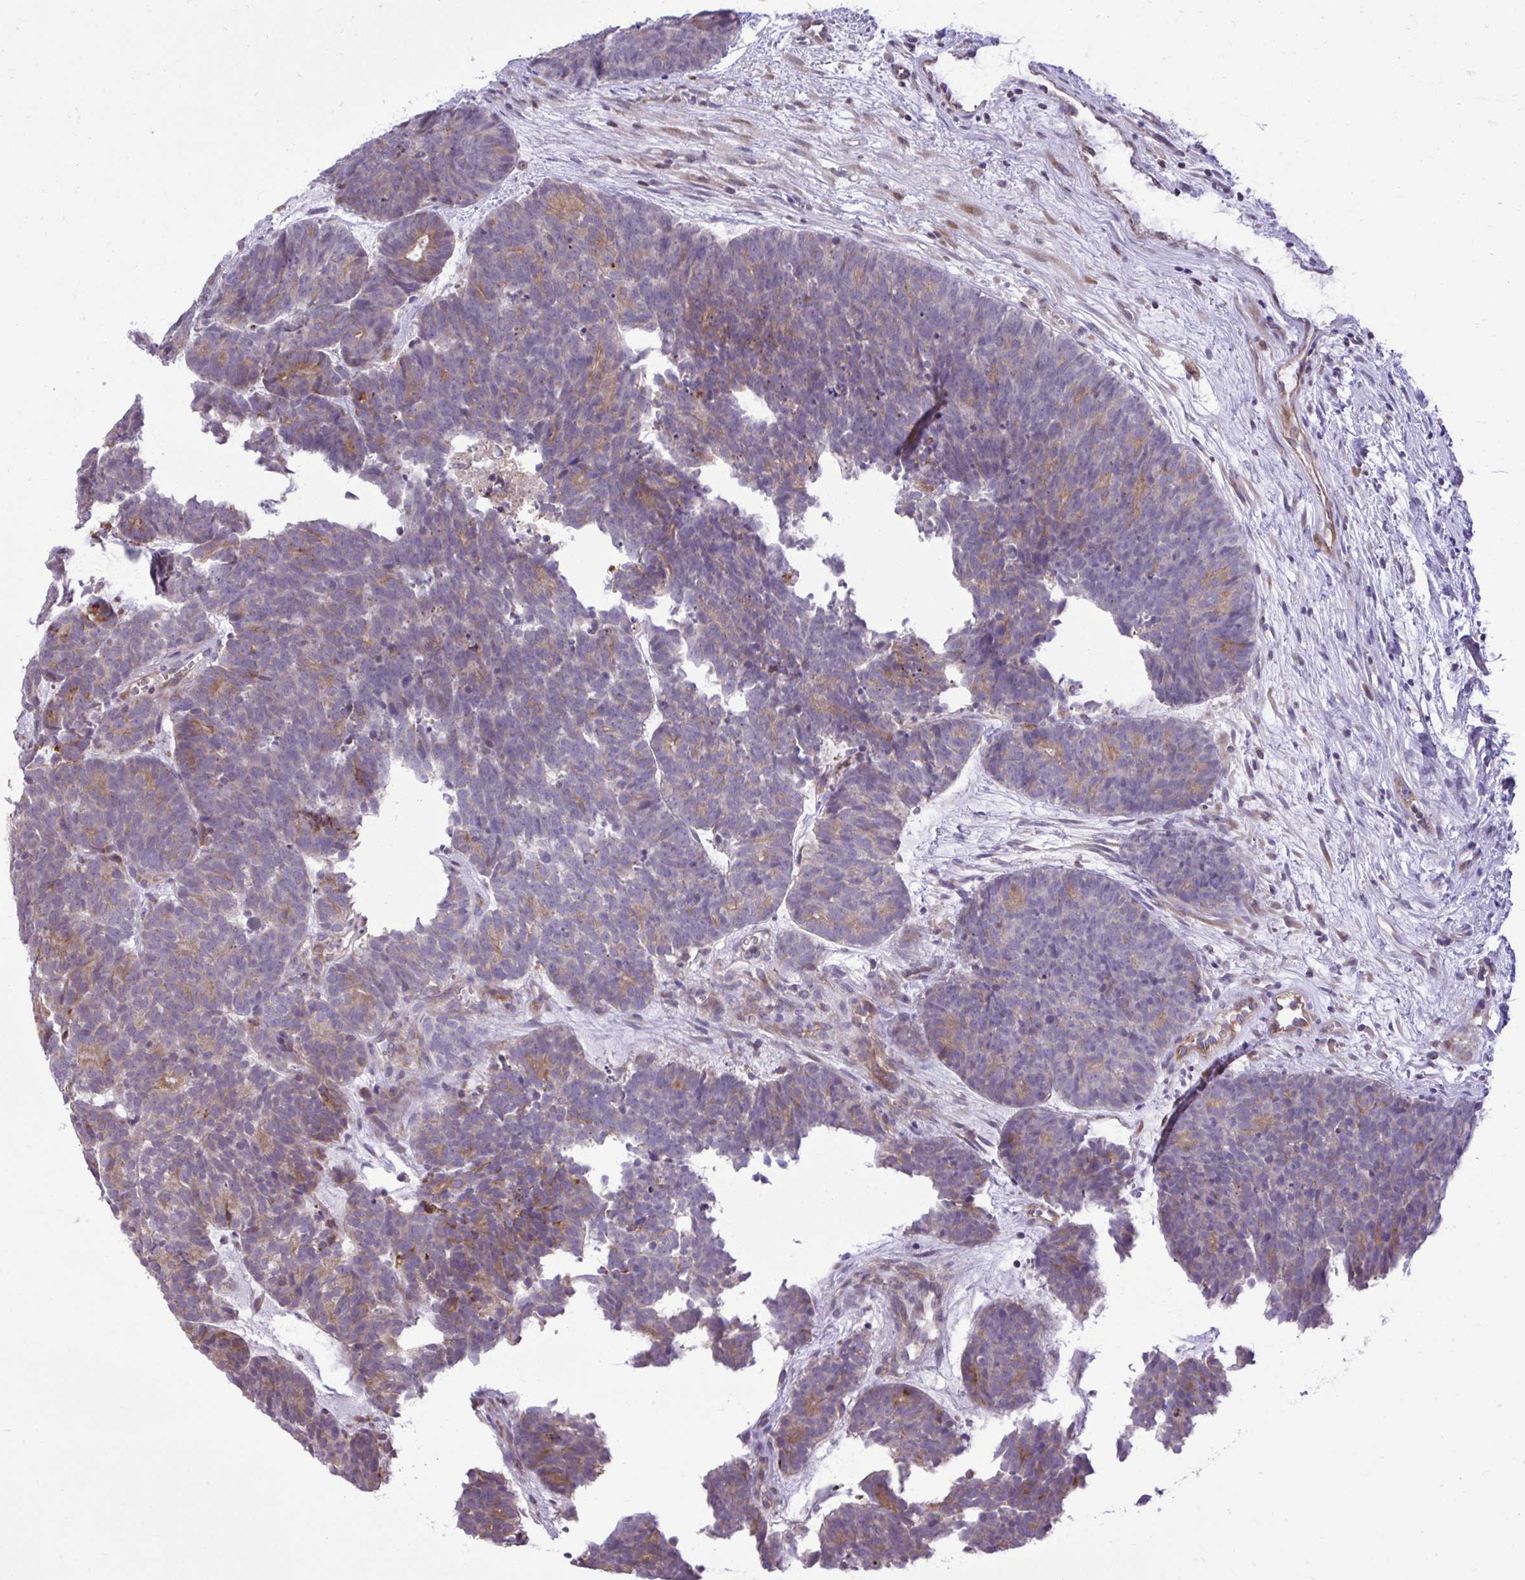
{"staining": {"intensity": "weak", "quantity": "25%-75%", "location": "cytoplasmic/membranous"}, "tissue": "head and neck cancer", "cell_type": "Tumor cells", "image_type": "cancer", "snomed": [{"axis": "morphology", "description": "Adenocarcinoma, NOS"}, {"axis": "topography", "description": "Head-Neck"}], "caption": "Immunohistochemical staining of human head and neck adenocarcinoma reveals weak cytoplasmic/membranous protein positivity in about 25%-75% of tumor cells.", "gene": "METTL9", "patient": {"sex": "female", "age": 81}}